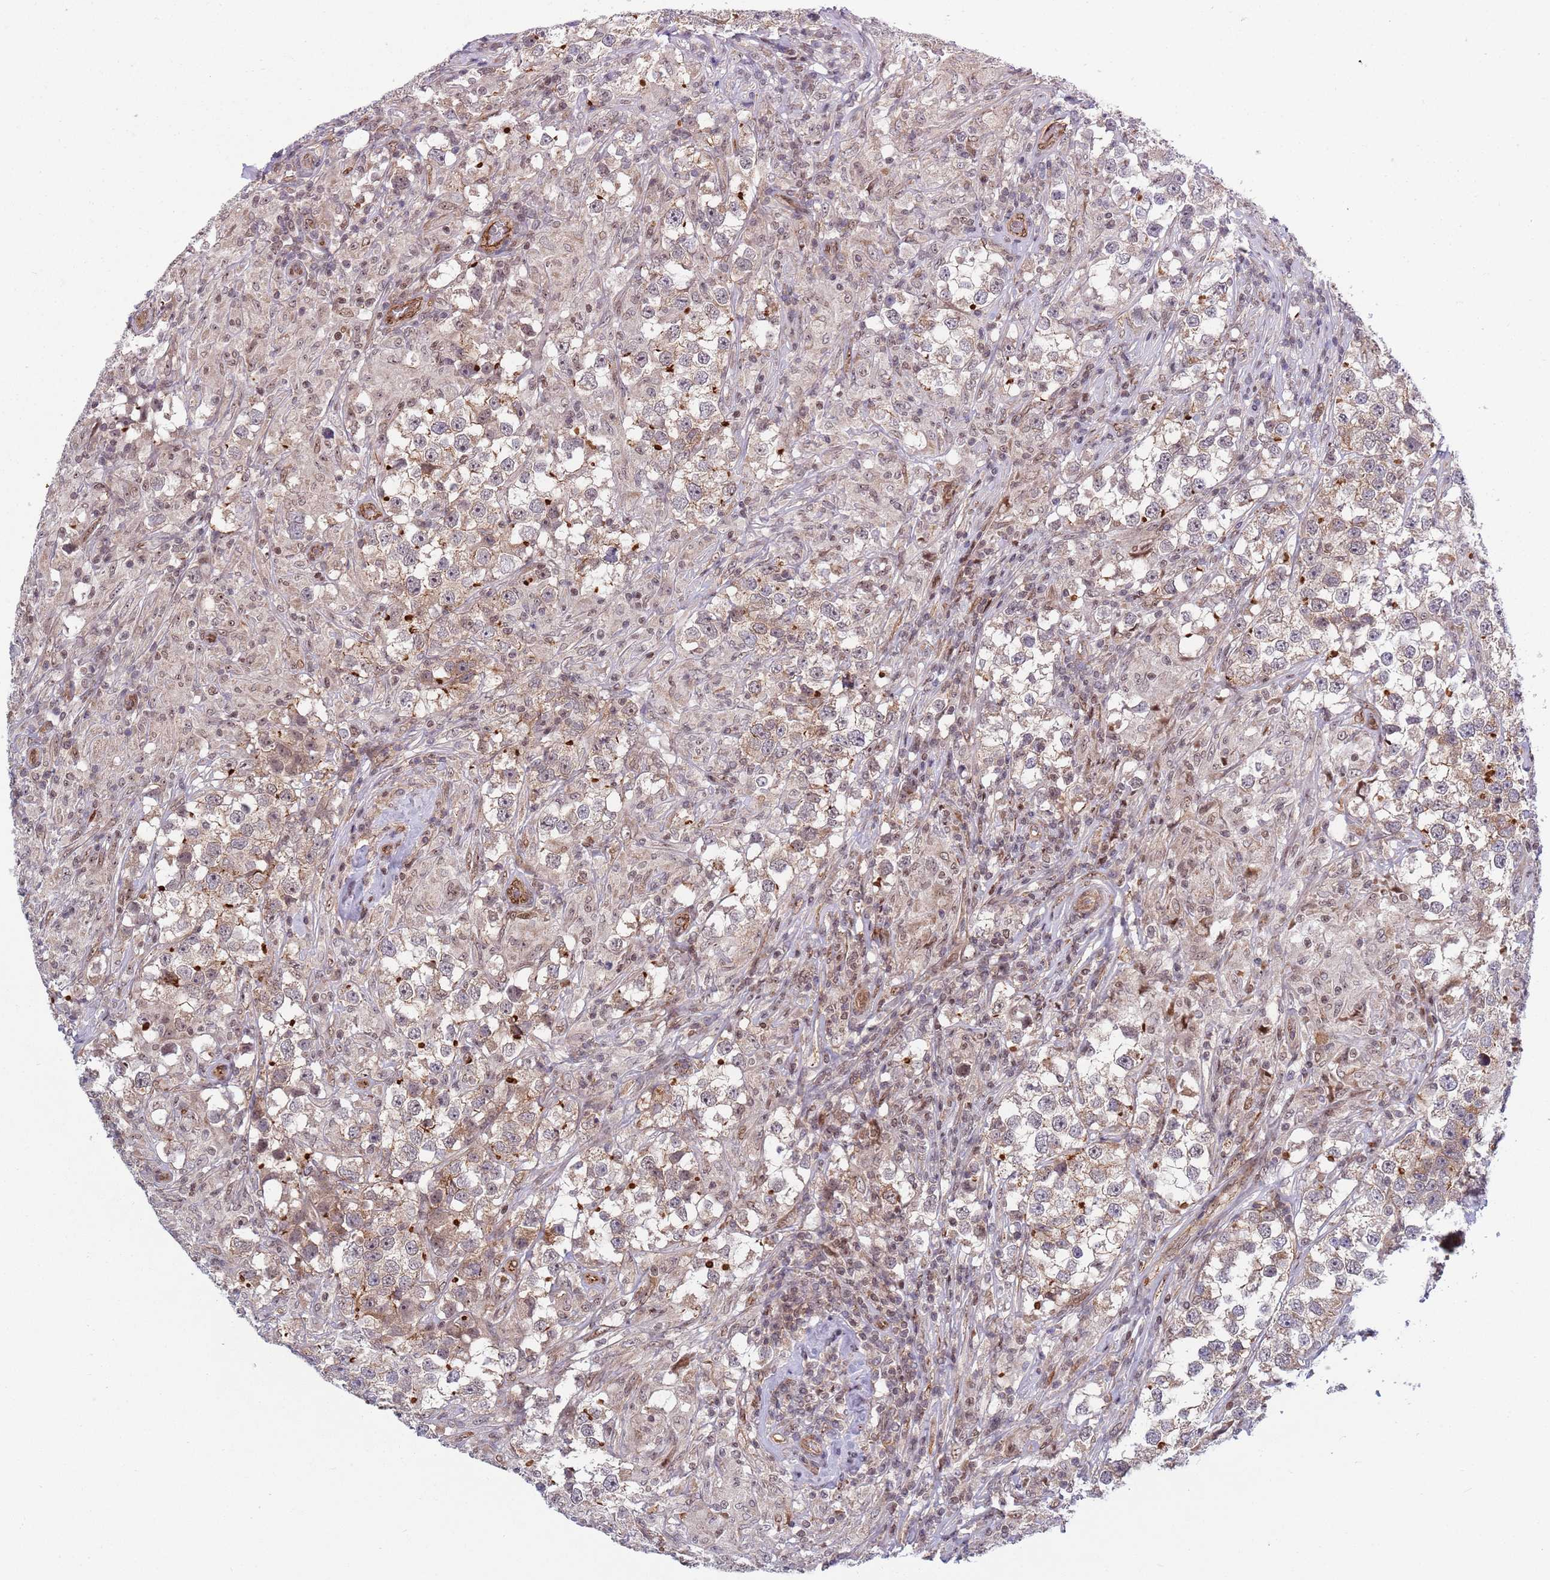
{"staining": {"intensity": "weak", "quantity": "<25%", "location": "cytoplasmic/membranous"}, "tissue": "testis cancer", "cell_type": "Tumor cells", "image_type": "cancer", "snomed": [{"axis": "morphology", "description": "Seminoma, NOS"}, {"axis": "topography", "description": "Testis"}], "caption": "This histopathology image is of testis cancer stained with IHC to label a protein in brown with the nuclei are counter-stained blue. There is no expression in tumor cells. (Brightfield microscopy of DAB (3,3'-diaminobenzidine) IHC at high magnification).", "gene": "TBX10", "patient": {"sex": "male", "age": 46}}